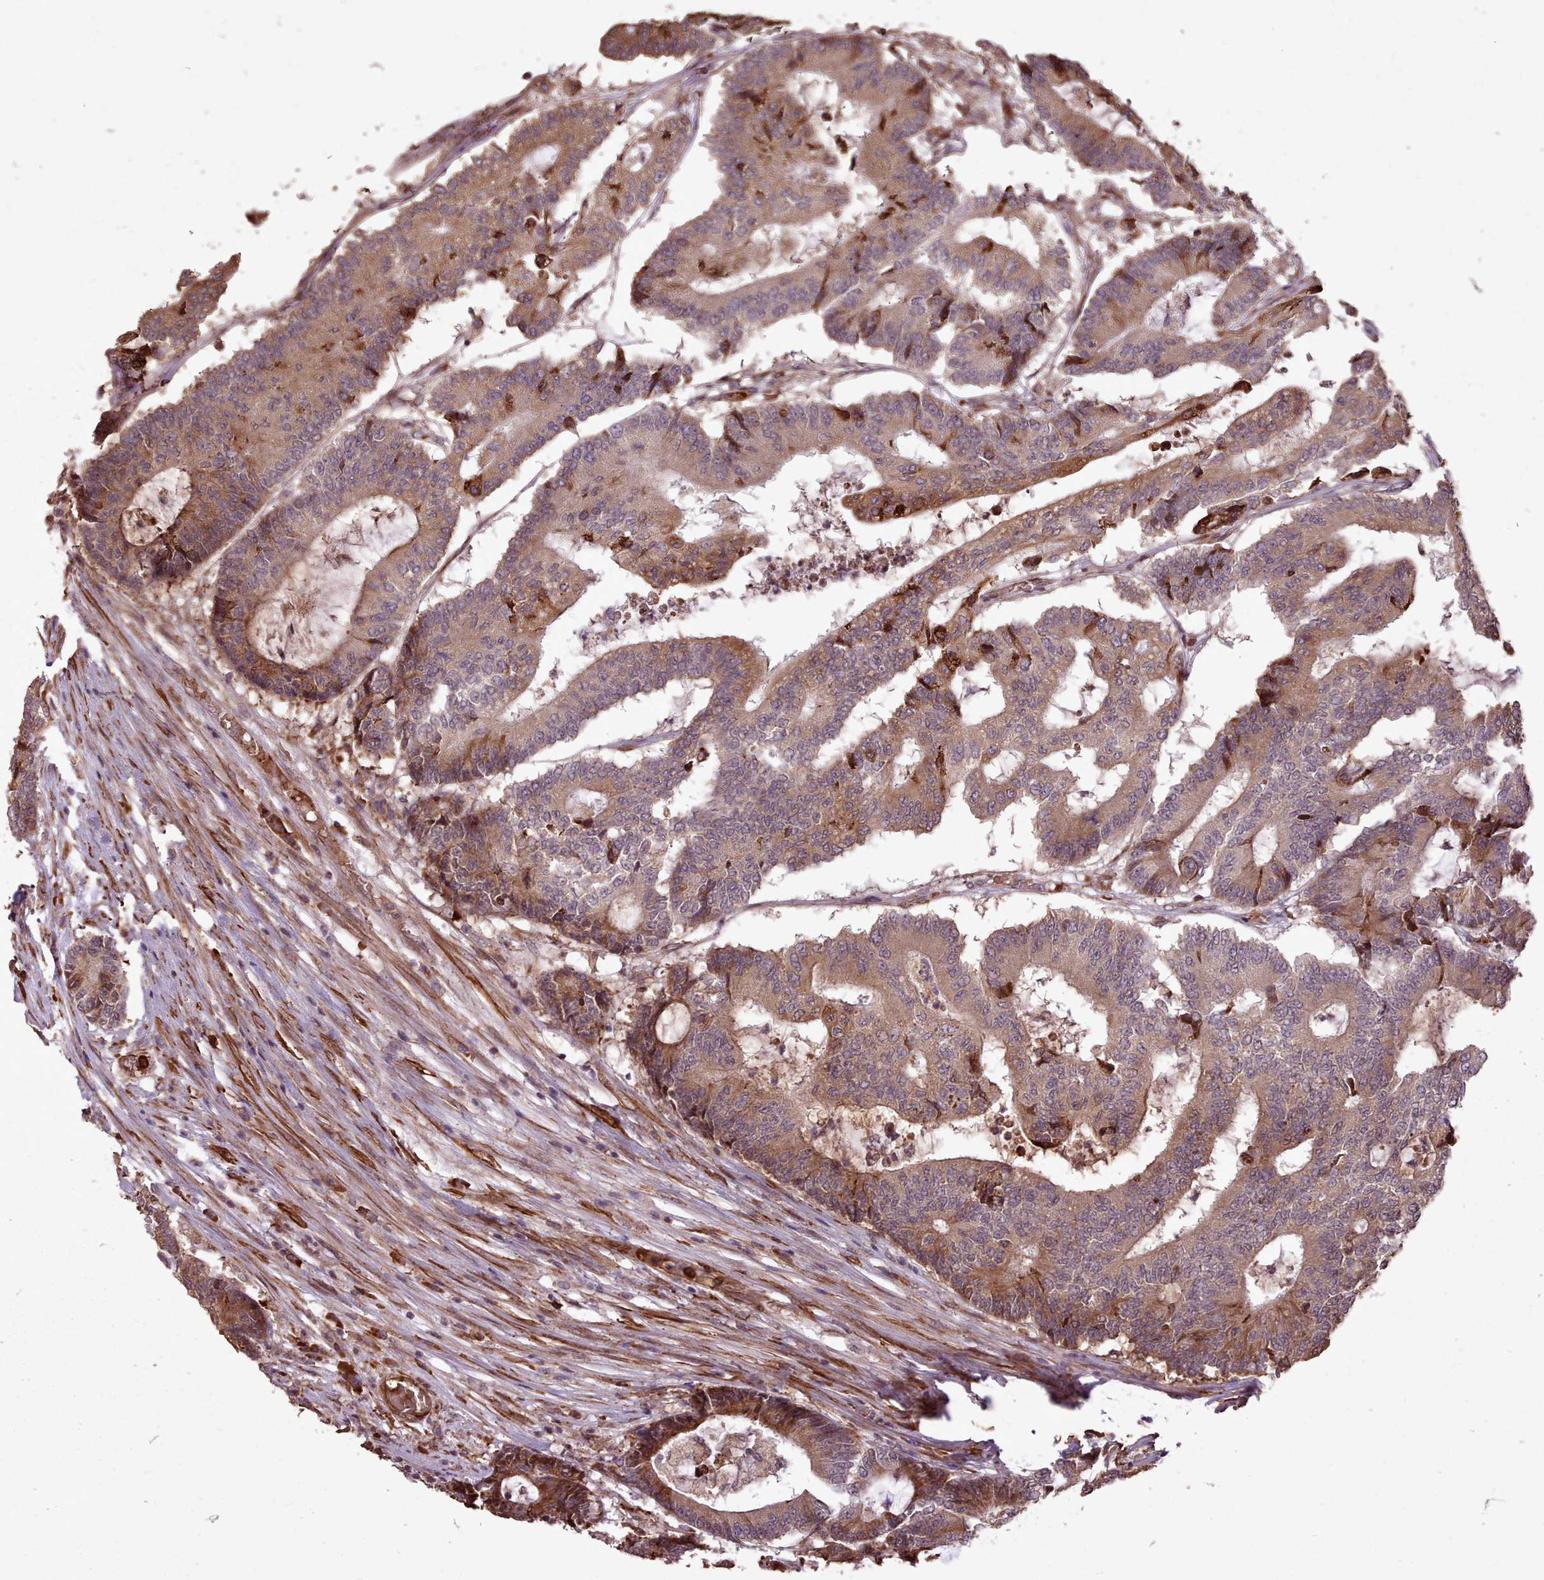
{"staining": {"intensity": "moderate", "quantity": ">75%", "location": "cytoplasmic/membranous"}, "tissue": "colorectal cancer", "cell_type": "Tumor cells", "image_type": "cancer", "snomed": [{"axis": "morphology", "description": "Adenocarcinoma, NOS"}, {"axis": "topography", "description": "Colon"}], "caption": "Colorectal cancer stained with a protein marker exhibits moderate staining in tumor cells.", "gene": "CABP1", "patient": {"sex": "female", "age": 84}}